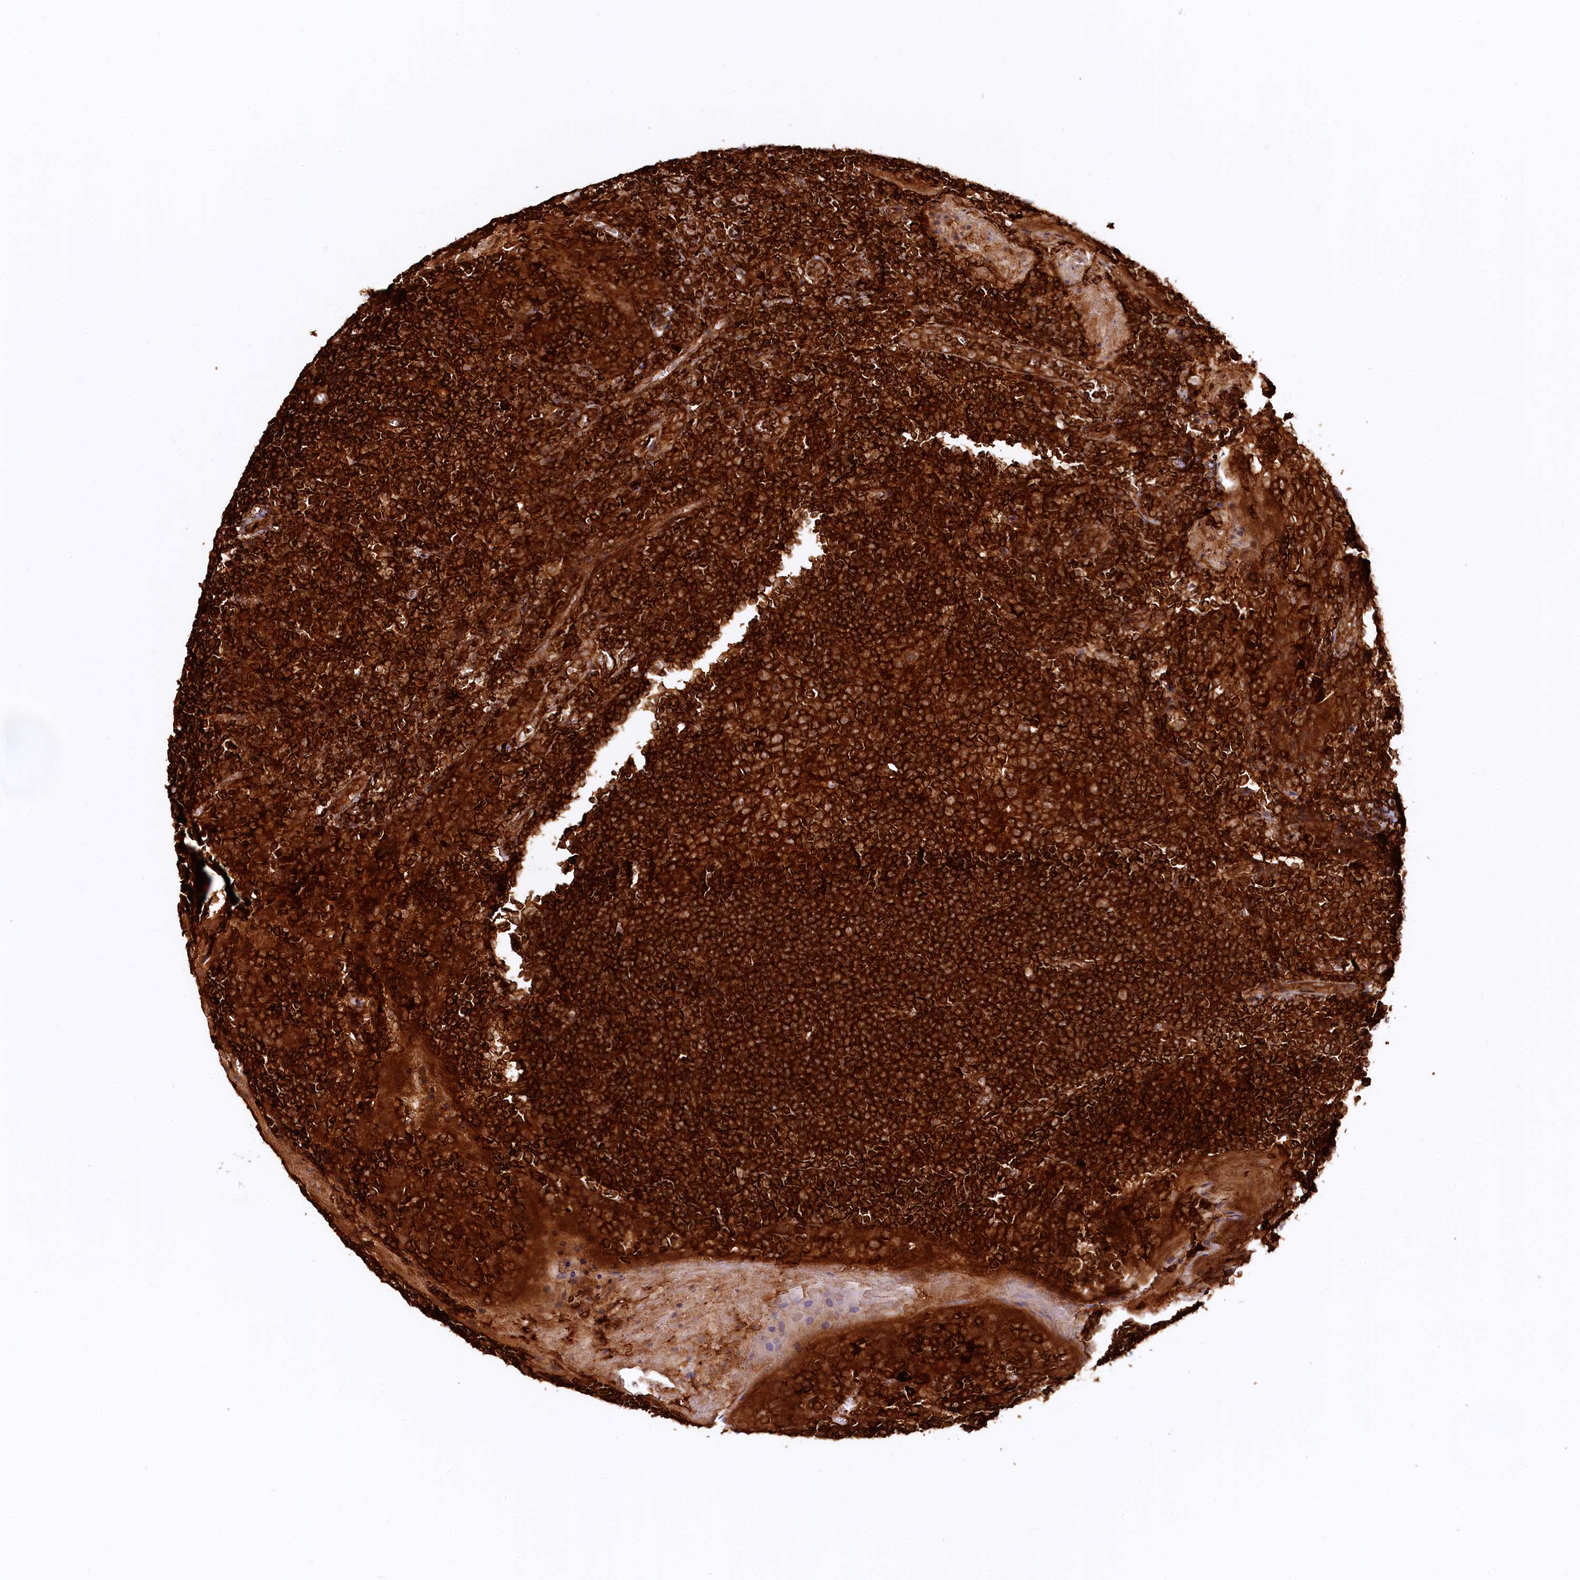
{"staining": {"intensity": "strong", "quantity": ">75%", "location": "cytoplasmic/membranous"}, "tissue": "tonsil", "cell_type": "Germinal center cells", "image_type": "normal", "snomed": [{"axis": "morphology", "description": "Normal tissue, NOS"}, {"axis": "topography", "description": "Tonsil"}], "caption": "A high-resolution histopathology image shows immunohistochemistry (IHC) staining of benign tonsil, which demonstrates strong cytoplasmic/membranous expression in approximately >75% of germinal center cells. (DAB (3,3'-diaminobenzidine) IHC, brown staining for protein, blue staining for nuclei).", "gene": "STUB1", "patient": {"sex": "male", "age": 27}}